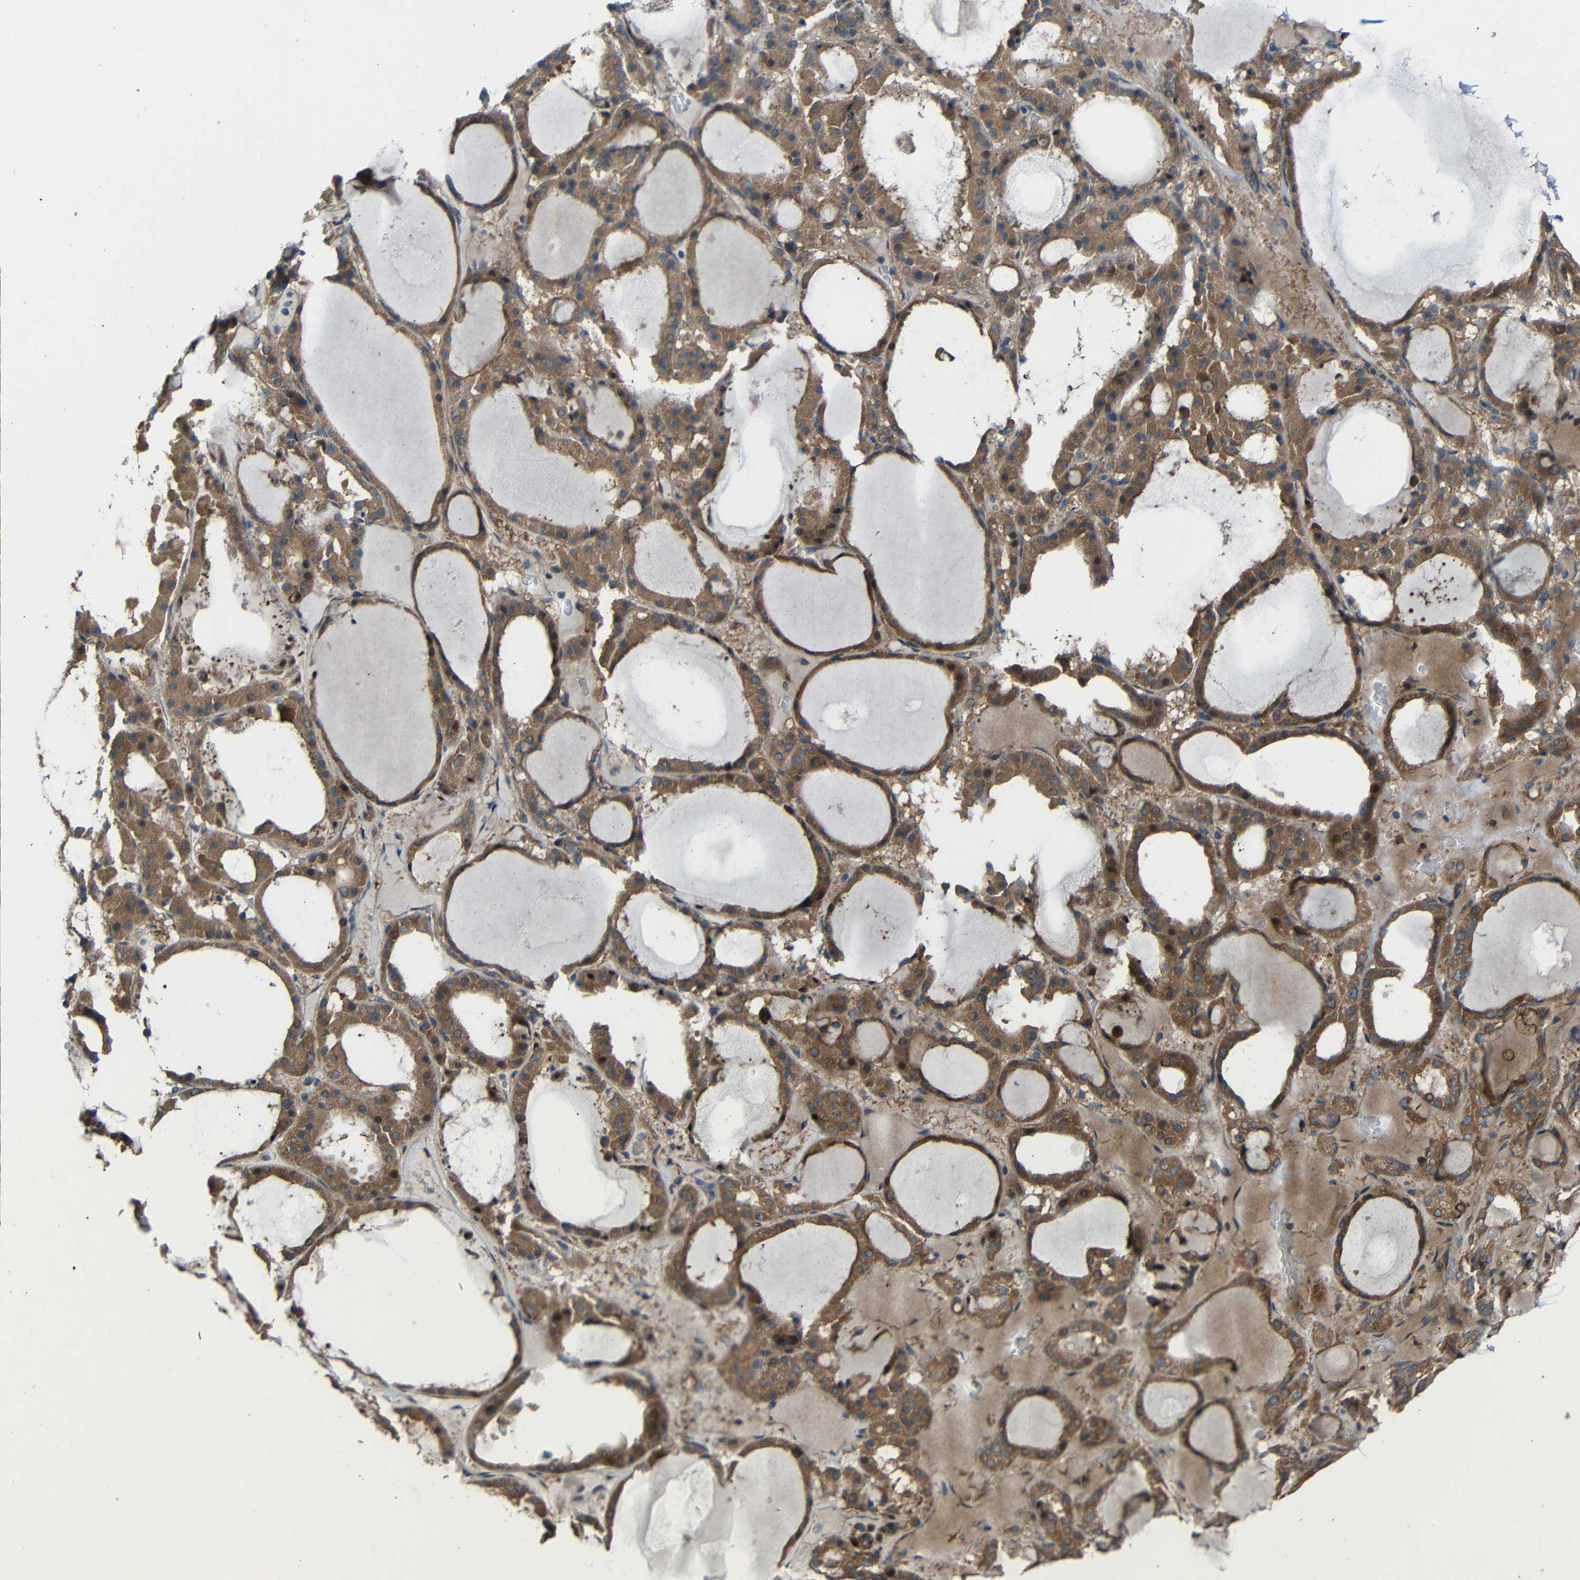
{"staining": {"intensity": "moderate", "quantity": ">75%", "location": "cytoplasmic/membranous"}, "tissue": "thyroid gland", "cell_type": "Glandular cells", "image_type": "normal", "snomed": [{"axis": "morphology", "description": "Normal tissue, NOS"}, {"axis": "morphology", "description": "Carcinoma, NOS"}, {"axis": "topography", "description": "Thyroid gland"}], "caption": "Protein expression analysis of normal thyroid gland reveals moderate cytoplasmic/membranous staining in about >75% of glandular cells.", "gene": "CHST9", "patient": {"sex": "female", "age": 86}}